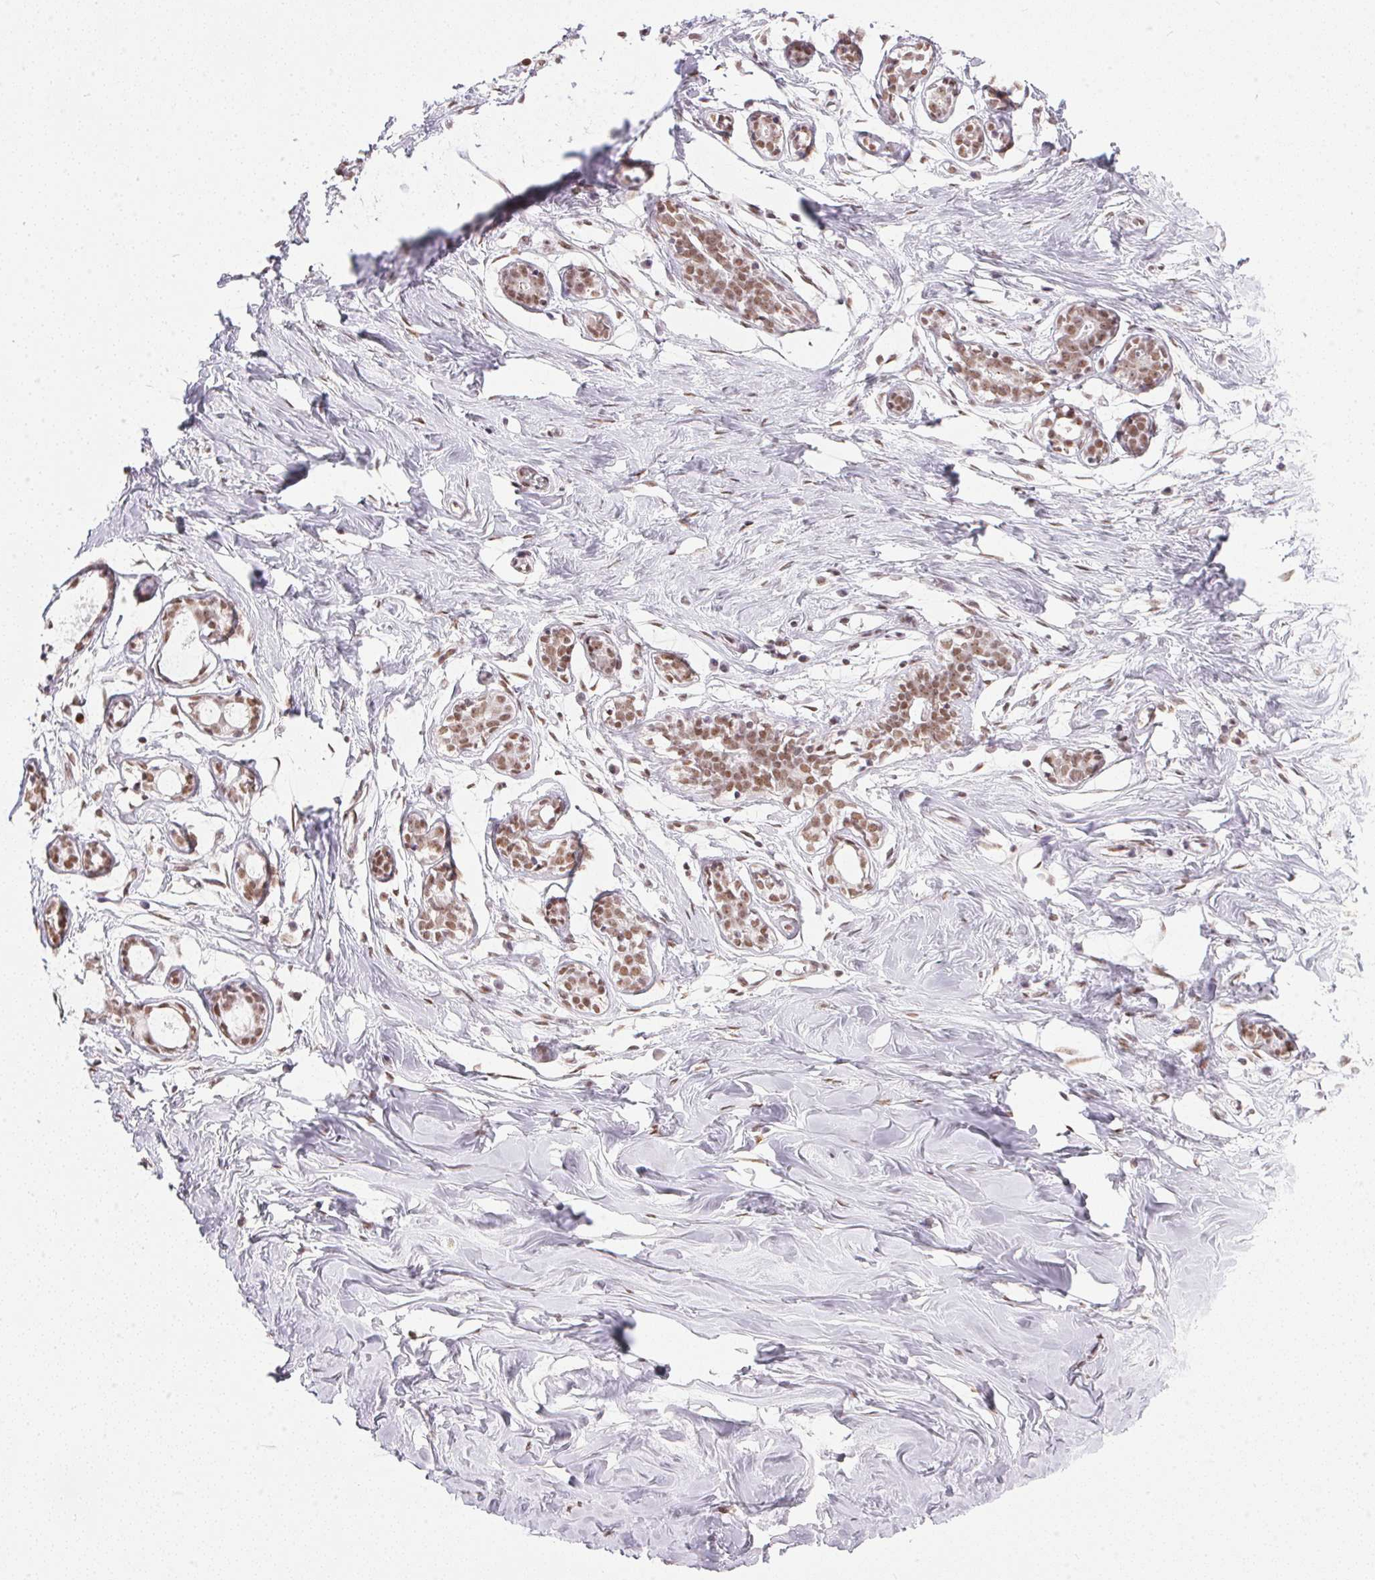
{"staining": {"intensity": "moderate", "quantity": "25%-75%", "location": "nuclear"}, "tissue": "breast", "cell_type": "Adipocytes", "image_type": "normal", "snomed": [{"axis": "morphology", "description": "Normal tissue, NOS"}, {"axis": "topography", "description": "Breast"}], "caption": "Immunohistochemistry histopathology image of unremarkable breast stained for a protein (brown), which demonstrates medium levels of moderate nuclear expression in approximately 25%-75% of adipocytes.", "gene": "NFE2L1", "patient": {"sex": "female", "age": 27}}